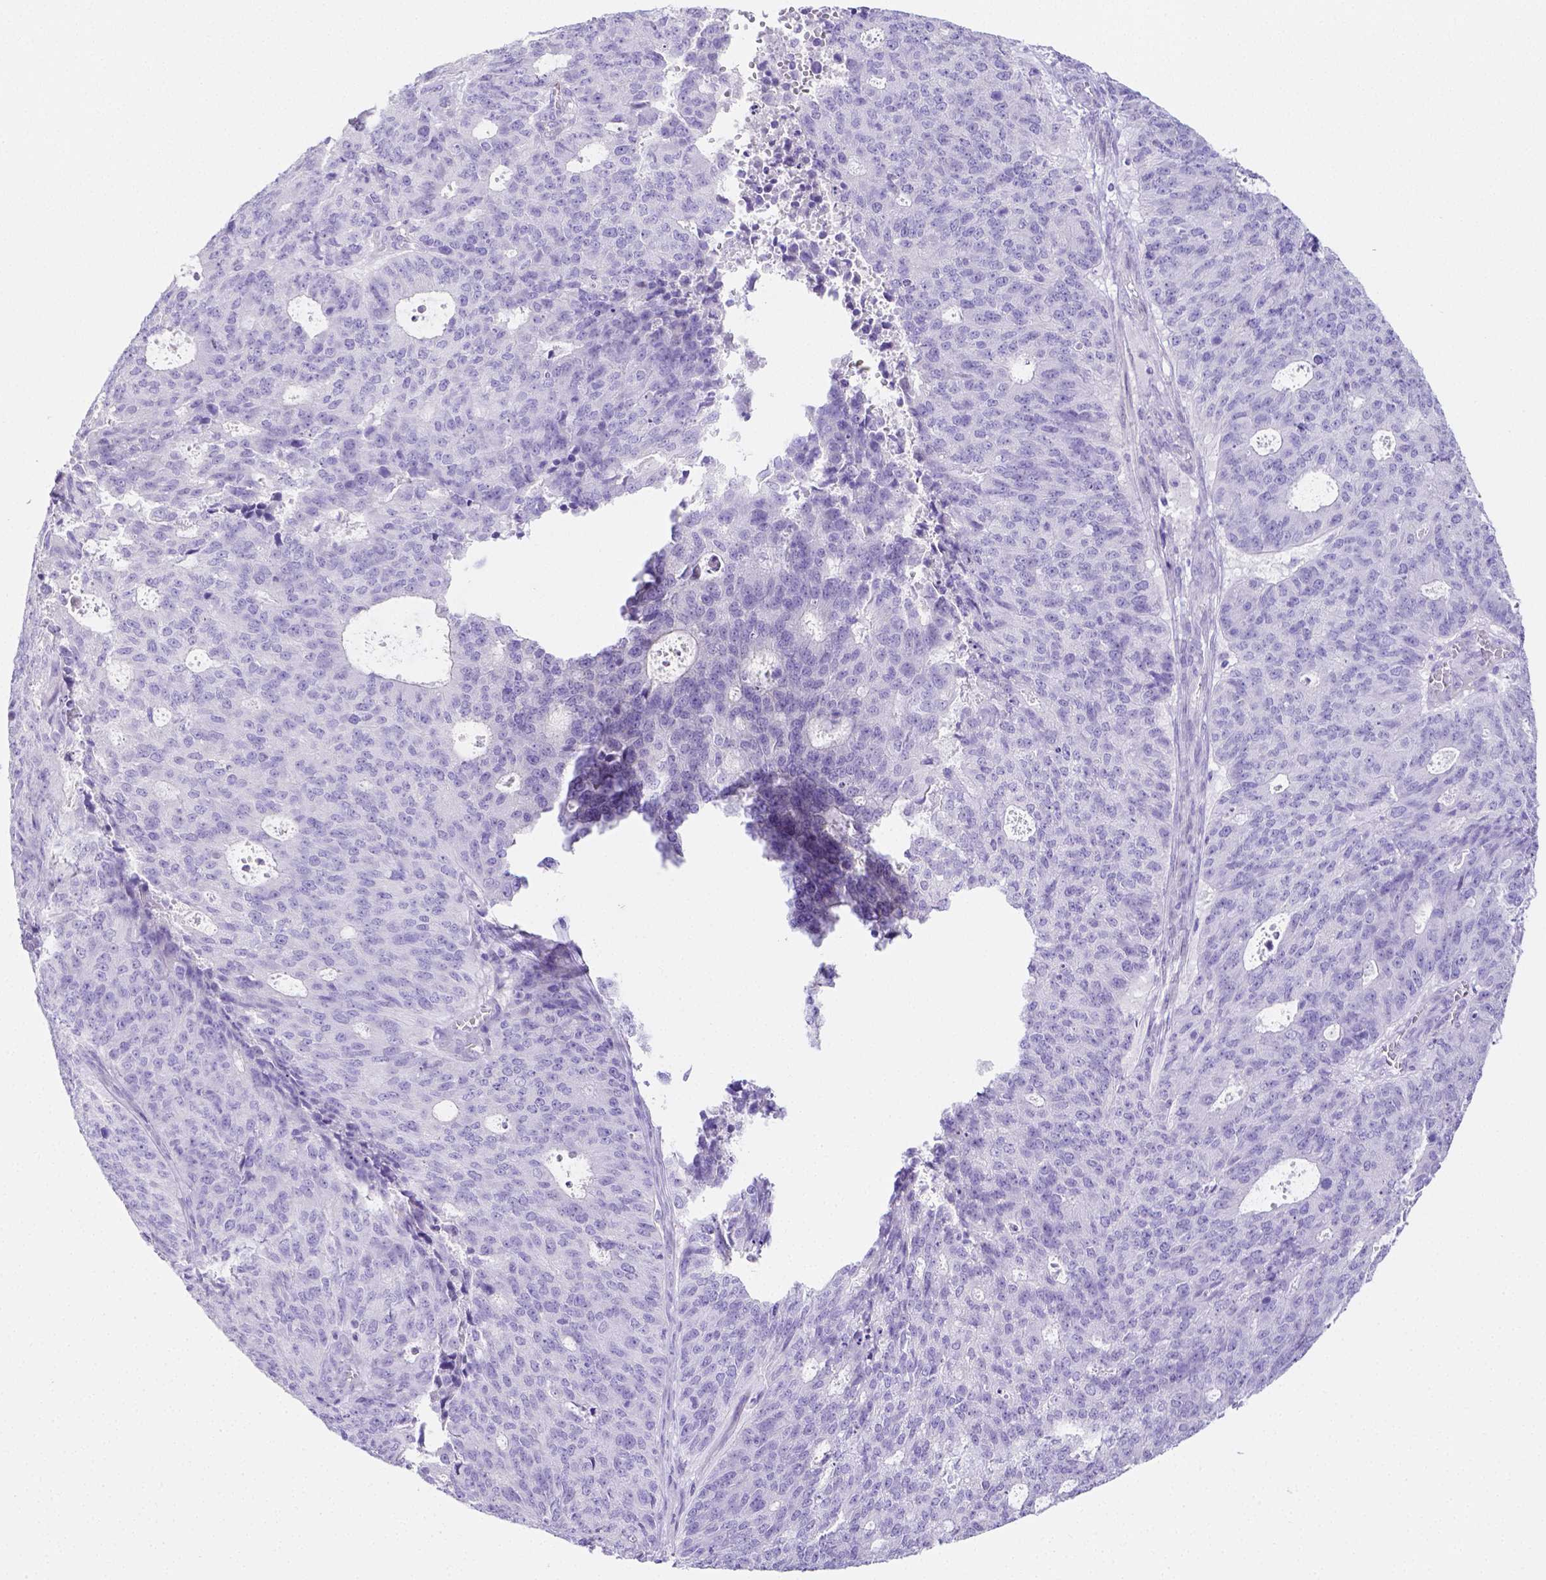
{"staining": {"intensity": "negative", "quantity": "none", "location": "none"}, "tissue": "endometrial cancer", "cell_type": "Tumor cells", "image_type": "cancer", "snomed": [{"axis": "morphology", "description": "Adenocarcinoma, NOS"}, {"axis": "topography", "description": "Endometrium"}], "caption": "Photomicrograph shows no protein expression in tumor cells of endometrial adenocarcinoma tissue.", "gene": "ARHGAP36", "patient": {"sex": "female", "age": 82}}